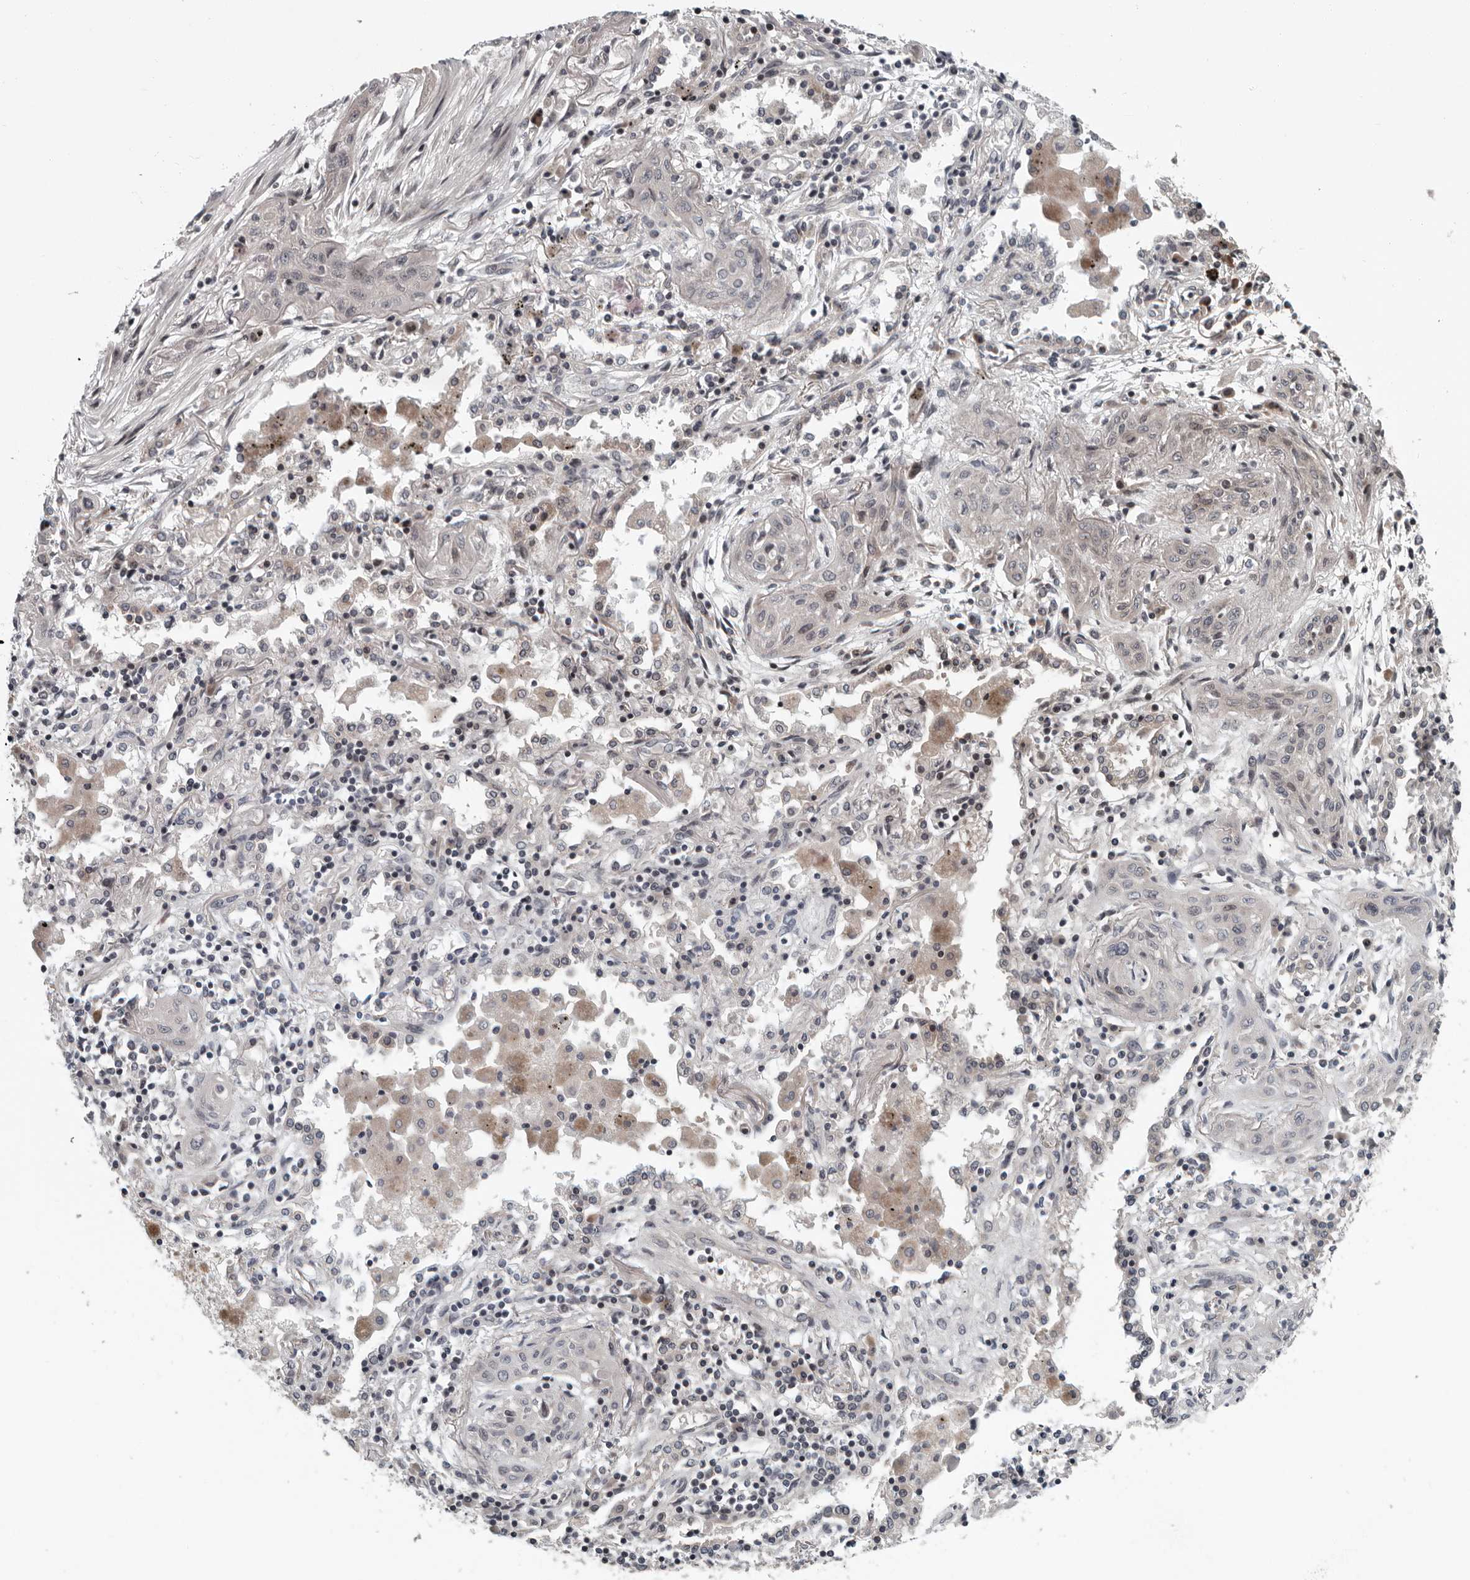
{"staining": {"intensity": "negative", "quantity": "none", "location": "none"}, "tissue": "lung cancer", "cell_type": "Tumor cells", "image_type": "cancer", "snomed": [{"axis": "morphology", "description": "Squamous cell carcinoma, NOS"}, {"axis": "topography", "description": "Lung"}], "caption": "Protein analysis of lung squamous cell carcinoma shows no significant positivity in tumor cells.", "gene": "TMEM199", "patient": {"sex": "female", "age": 47}}